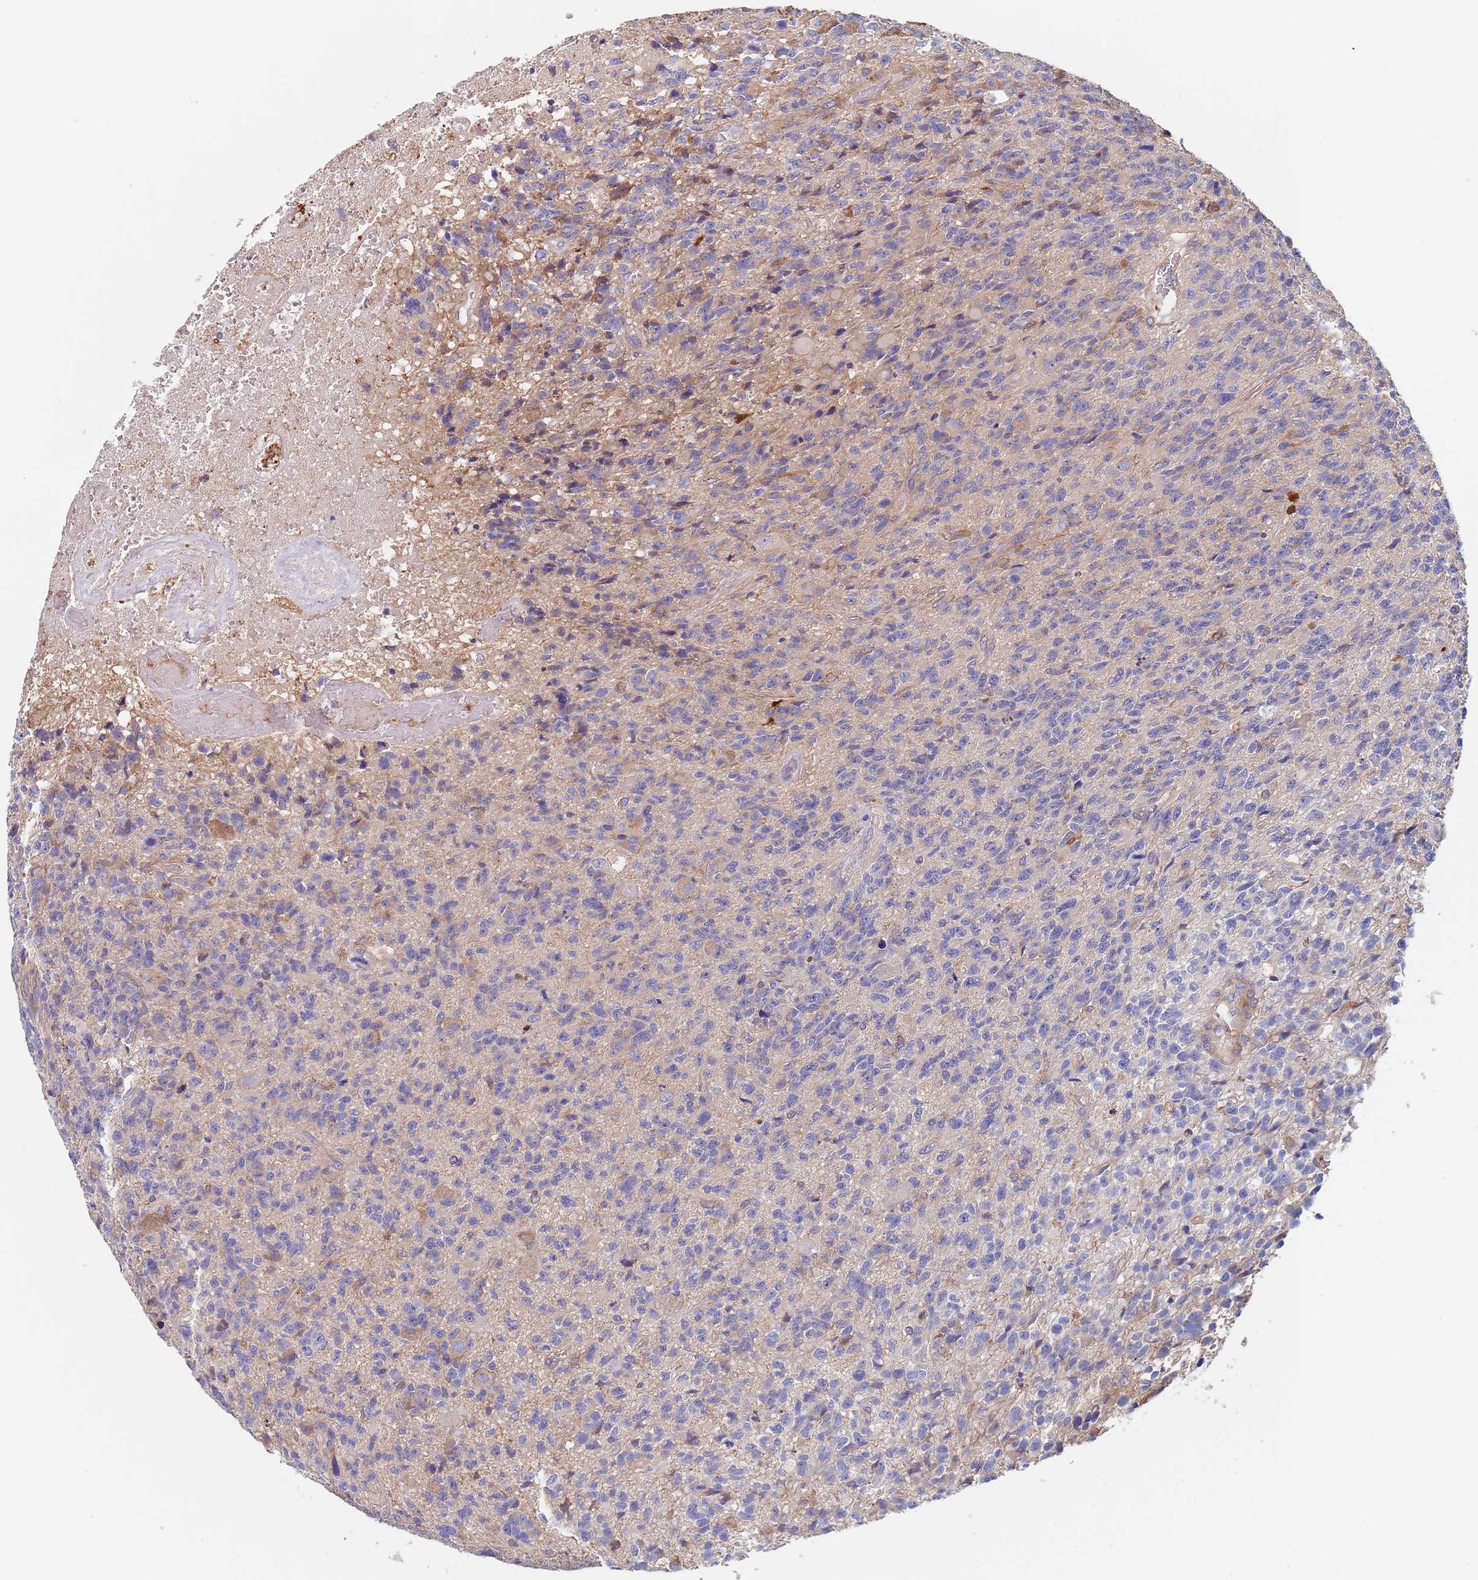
{"staining": {"intensity": "weak", "quantity": "<25%", "location": "cytoplasmic/membranous"}, "tissue": "glioma", "cell_type": "Tumor cells", "image_type": "cancer", "snomed": [{"axis": "morphology", "description": "Glioma, malignant, High grade"}, {"axis": "topography", "description": "Brain"}], "caption": "The micrograph reveals no significant positivity in tumor cells of glioma.", "gene": "DCUN1D3", "patient": {"sex": "male", "age": 76}}